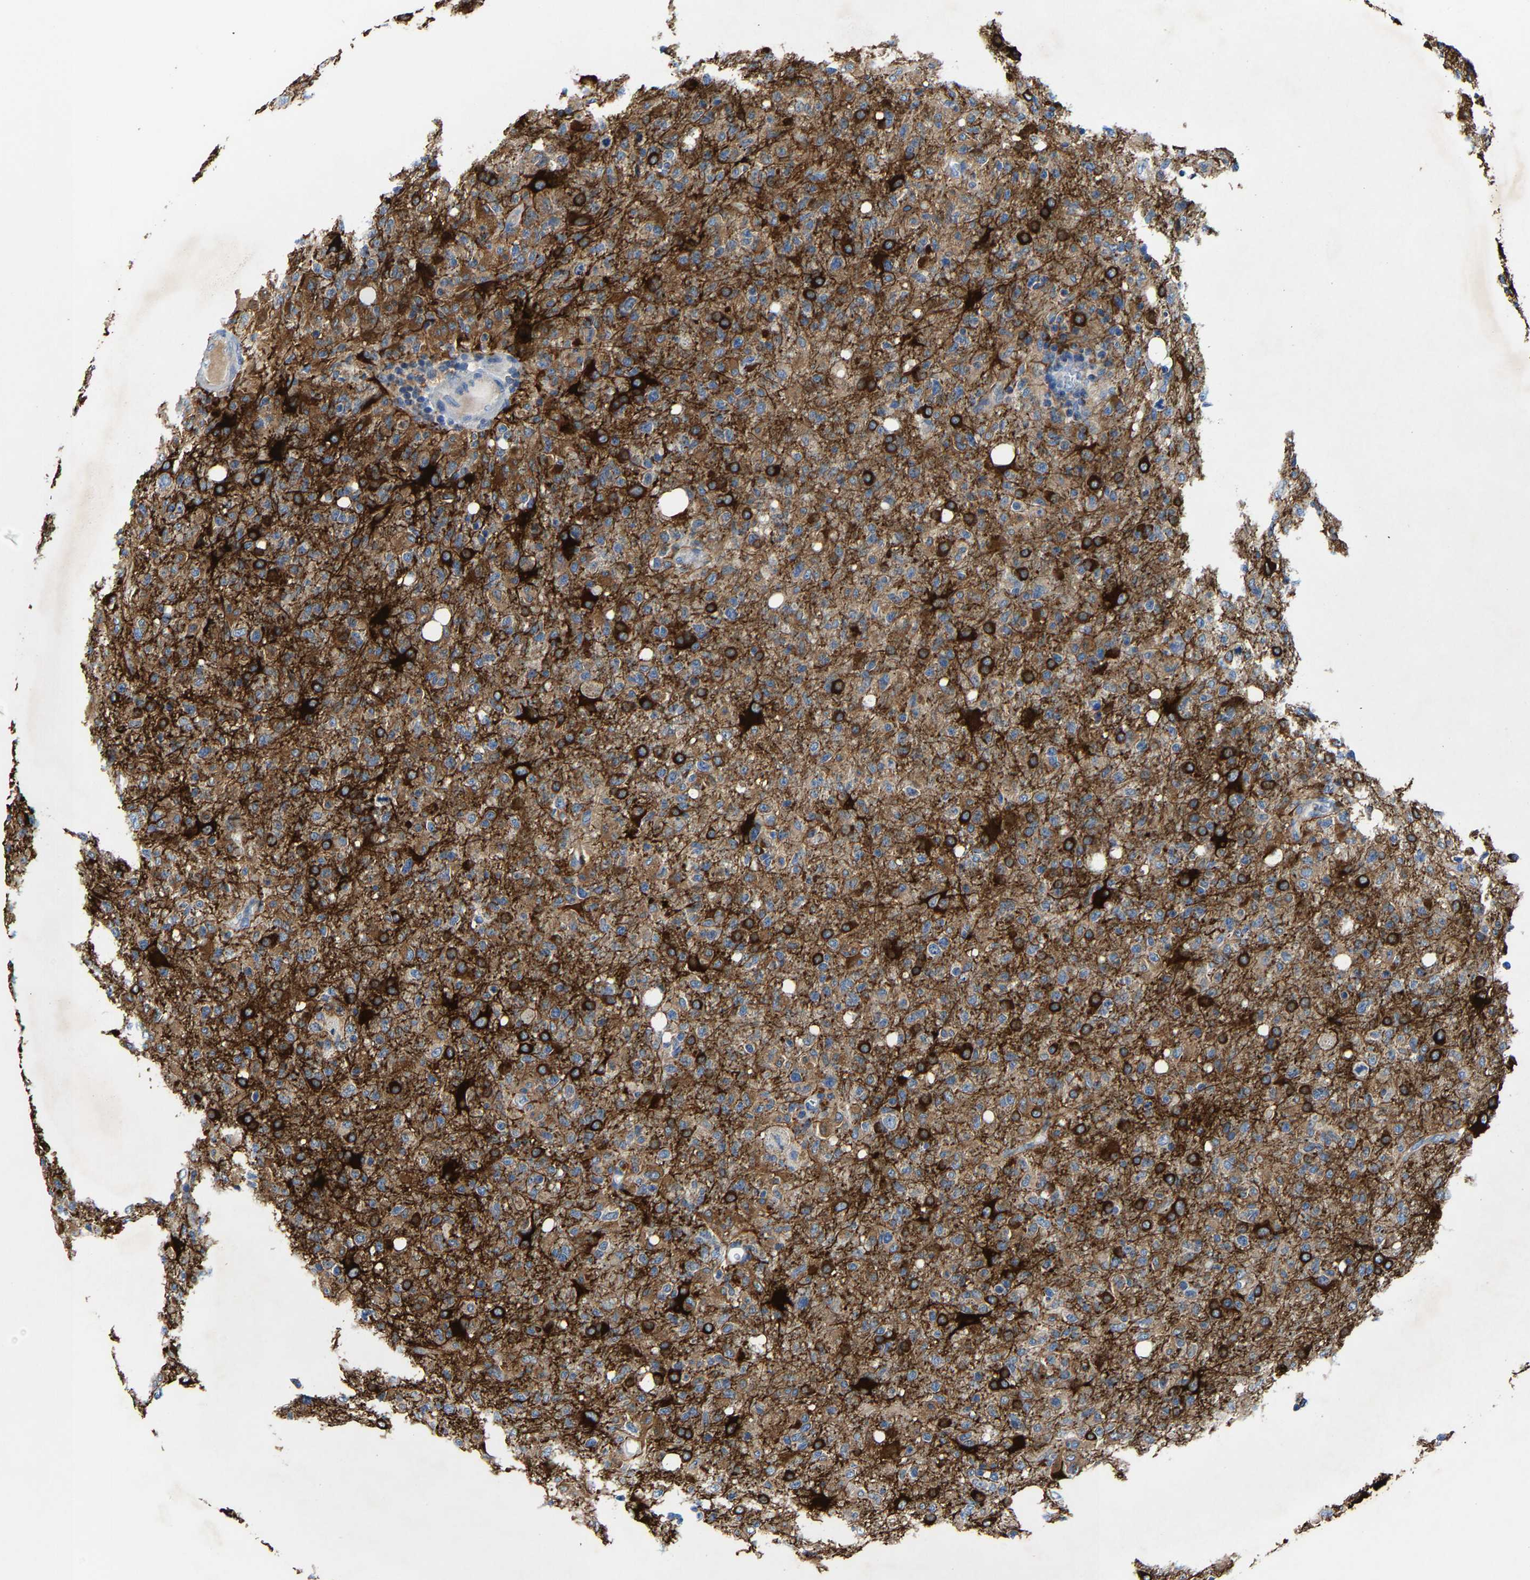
{"staining": {"intensity": "moderate", "quantity": "25%-75%", "location": "cytoplasmic/membranous"}, "tissue": "glioma", "cell_type": "Tumor cells", "image_type": "cancer", "snomed": [{"axis": "morphology", "description": "Glioma, malignant, High grade"}, {"axis": "topography", "description": "Brain"}], "caption": "A brown stain labels moderate cytoplasmic/membranous positivity of a protein in human glioma tumor cells. (DAB IHC, brown staining for protein, blue staining for nuclei).", "gene": "AGK", "patient": {"sex": "female", "age": 57}}